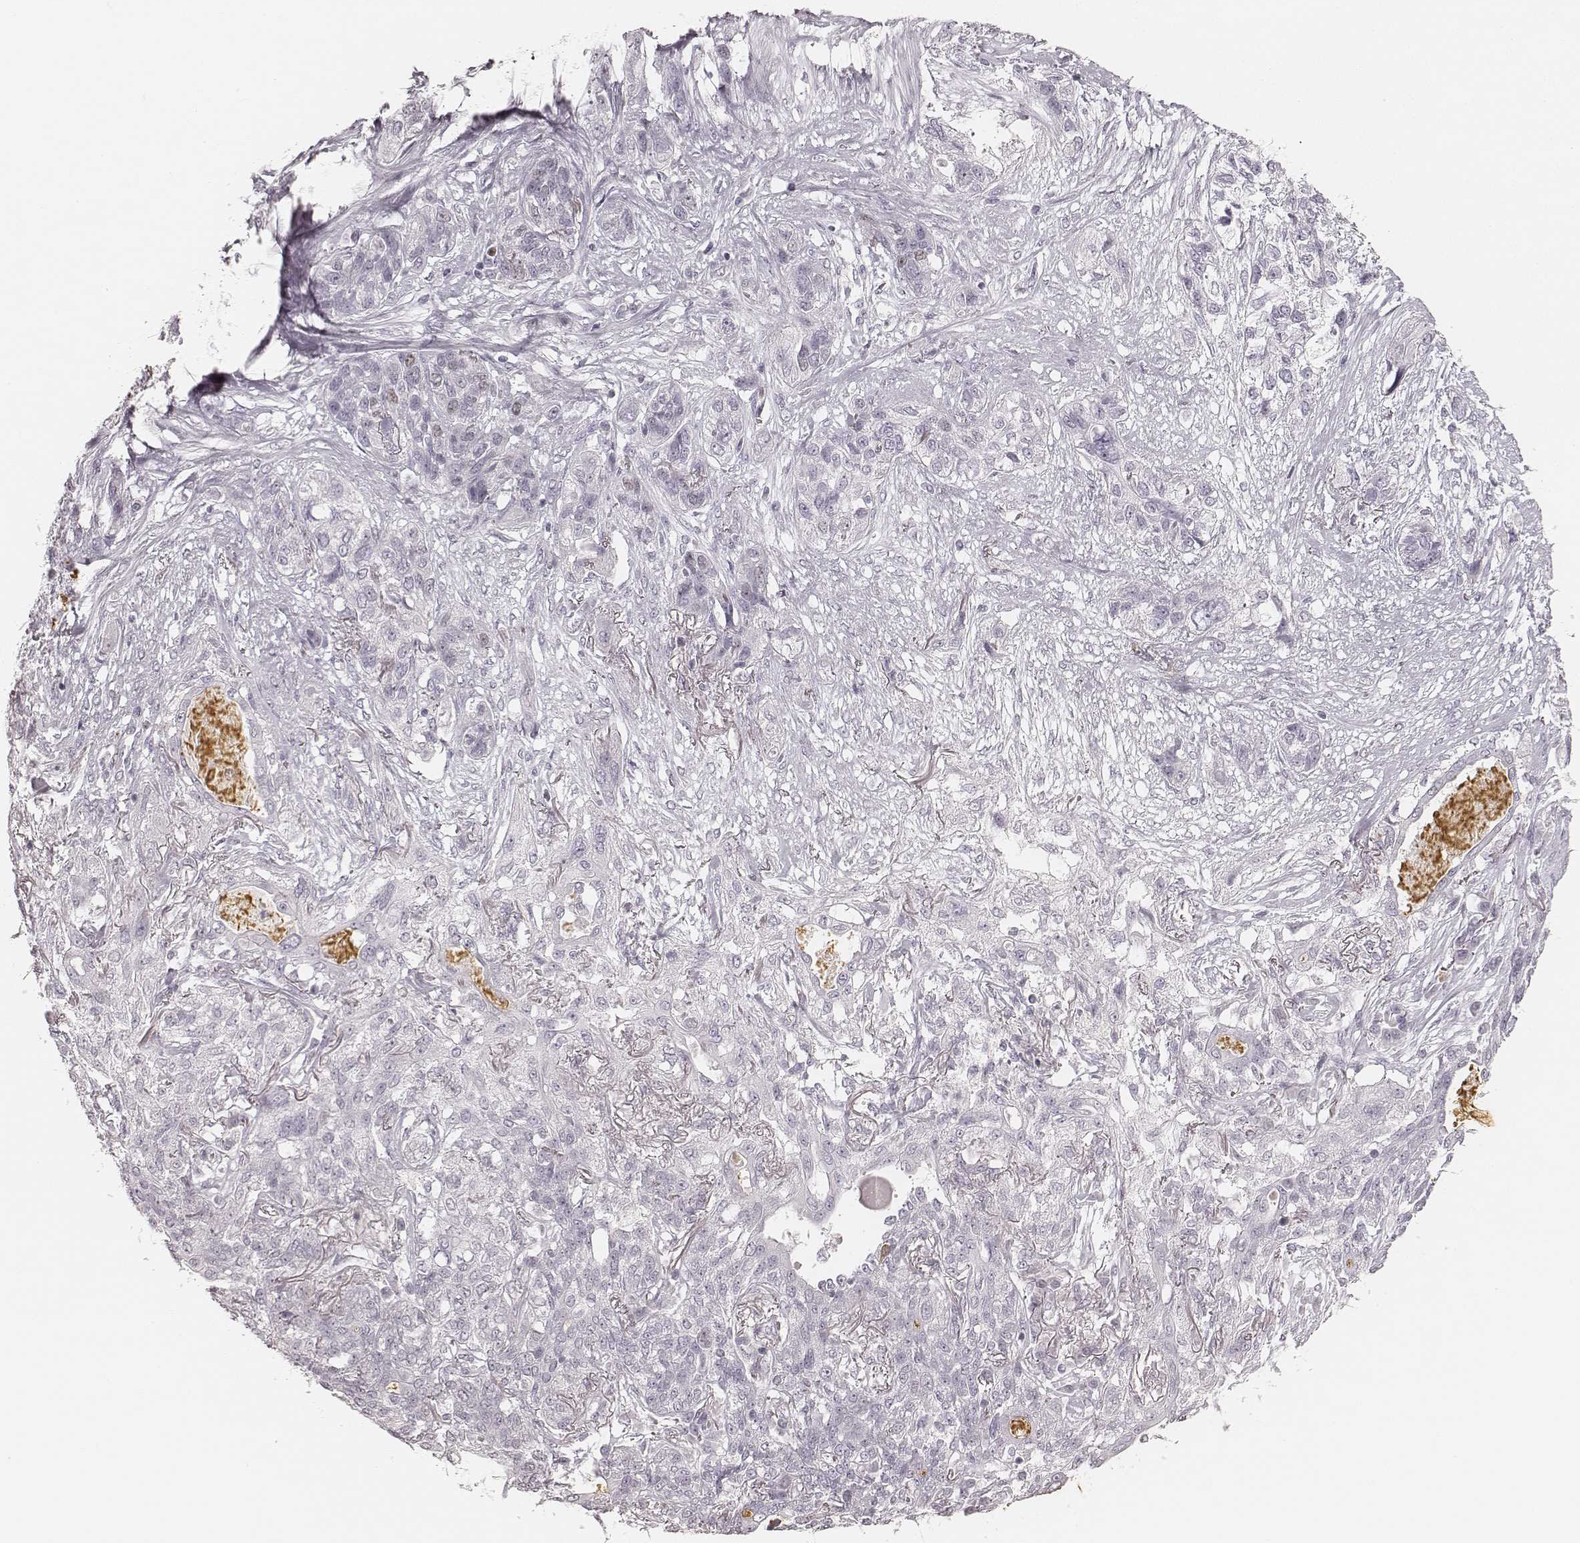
{"staining": {"intensity": "negative", "quantity": "none", "location": "none"}, "tissue": "lung cancer", "cell_type": "Tumor cells", "image_type": "cancer", "snomed": [{"axis": "morphology", "description": "Squamous cell carcinoma, NOS"}, {"axis": "topography", "description": "Lung"}], "caption": "Tumor cells show no significant staining in lung cancer (squamous cell carcinoma).", "gene": "TEX37", "patient": {"sex": "female", "age": 70}}